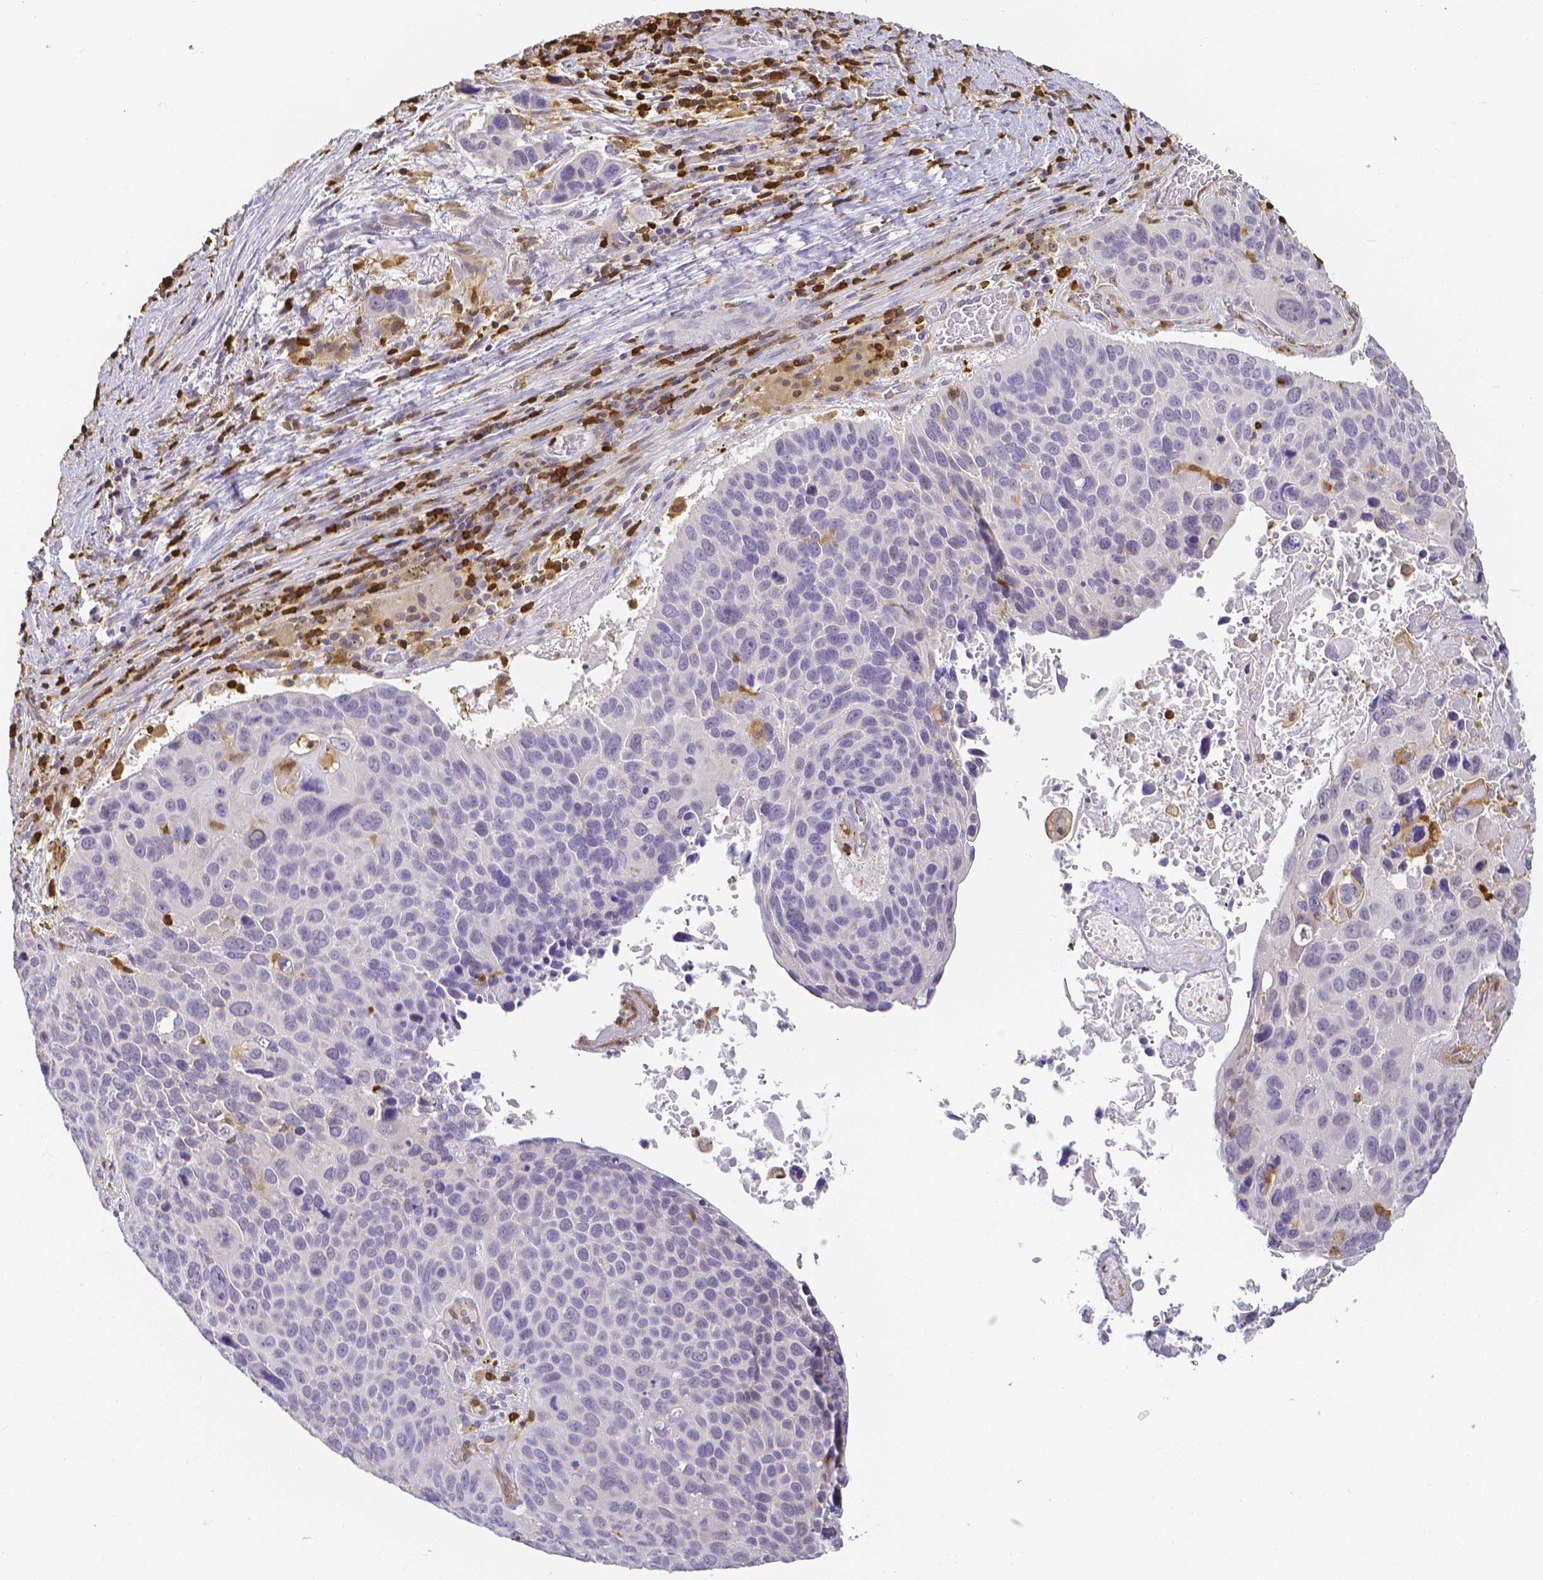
{"staining": {"intensity": "negative", "quantity": "none", "location": "none"}, "tissue": "lung cancer", "cell_type": "Tumor cells", "image_type": "cancer", "snomed": [{"axis": "morphology", "description": "Squamous cell carcinoma, NOS"}, {"axis": "topography", "description": "Lung"}], "caption": "Immunohistochemistry (IHC) image of neoplastic tissue: human lung squamous cell carcinoma stained with DAB (3,3'-diaminobenzidine) exhibits no significant protein positivity in tumor cells.", "gene": "COTL1", "patient": {"sex": "male", "age": 68}}